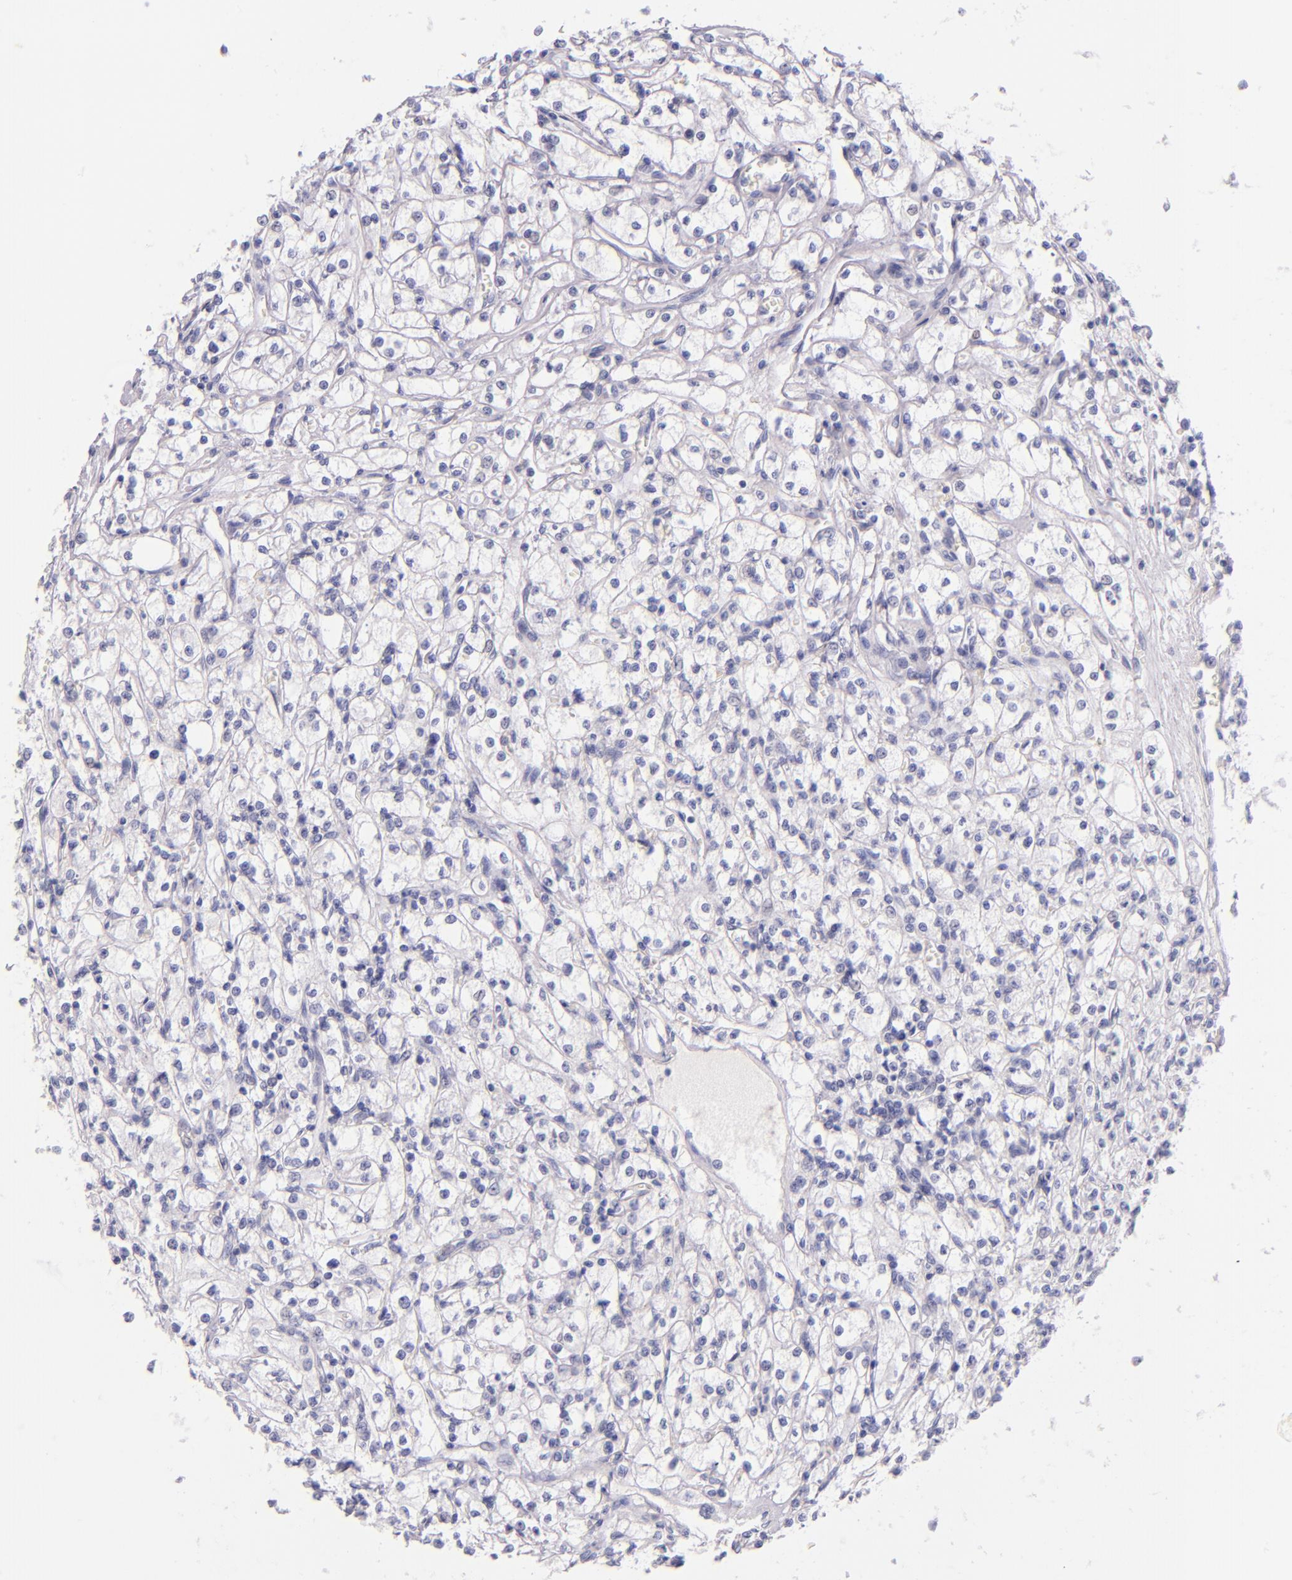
{"staining": {"intensity": "negative", "quantity": "none", "location": "none"}, "tissue": "renal cancer", "cell_type": "Tumor cells", "image_type": "cancer", "snomed": [{"axis": "morphology", "description": "Adenocarcinoma, NOS"}, {"axis": "topography", "description": "Kidney"}], "caption": "Renal cancer stained for a protein using immunohistochemistry (IHC) exhibits no staining tumor cells.", "gene": "IRF4", "patient": {"sex": "male", "age": 61}}